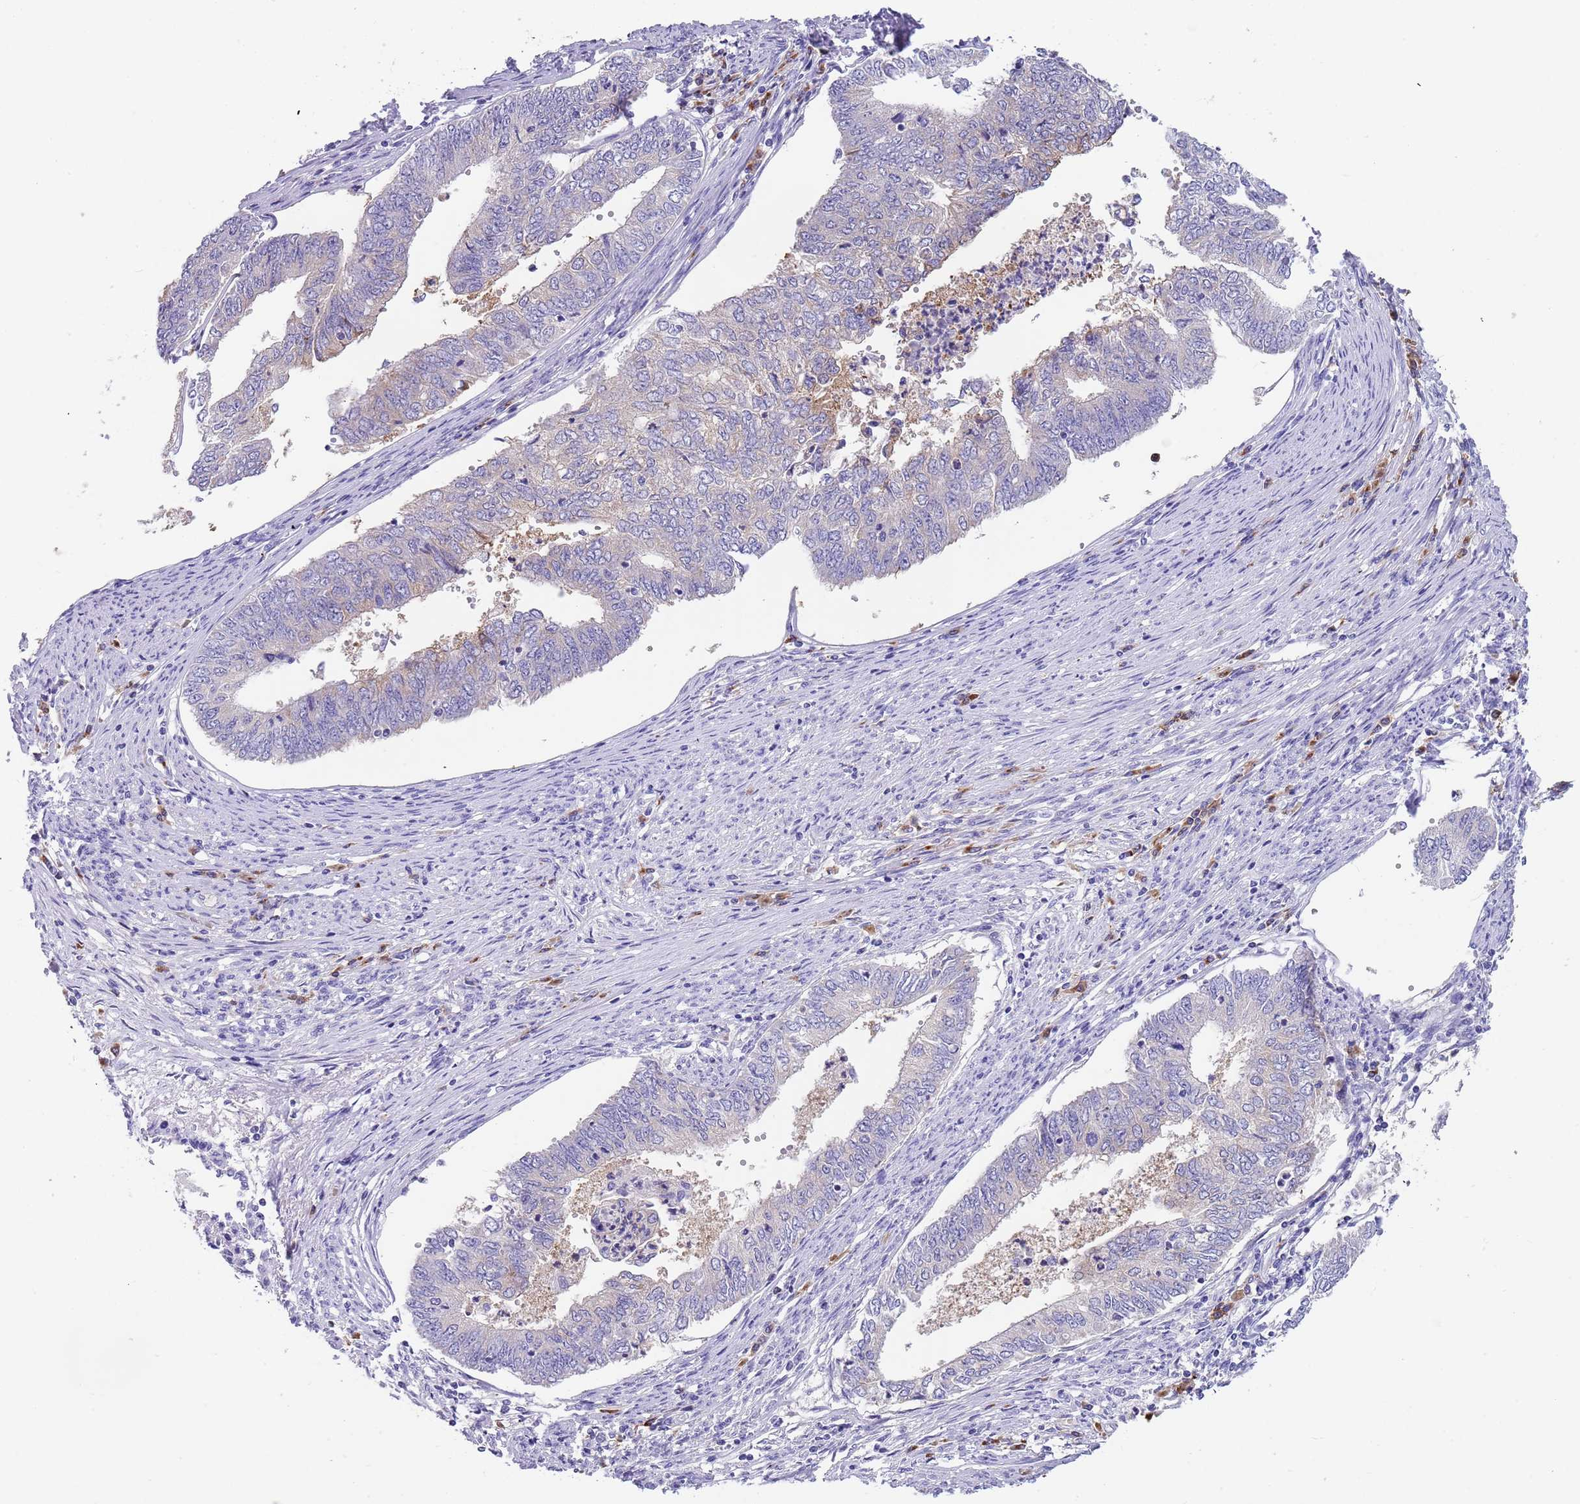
{"staining": {"intensity": "negative", "quantity": "none", "location": "none"}, "tissue": "endometrial cancer", "cell_type": "Tumor cells", "image_type": "cancer", "snomed": [{"axis": "morphology", "description": "Adenocarcinoma, NOS"}, {"axis": "topography", "description": "Endometrium"}], "caption": "Adenocarcinoma (endometrial) was stained to show a protein in brown. There is no significant staining in tumor cells. The staining is performed using DAB brown chromogen with nuclei counter-stained in using hematoxylin.", "gene": "TYW1", "patient": {"sex": "female", "age": 68}}